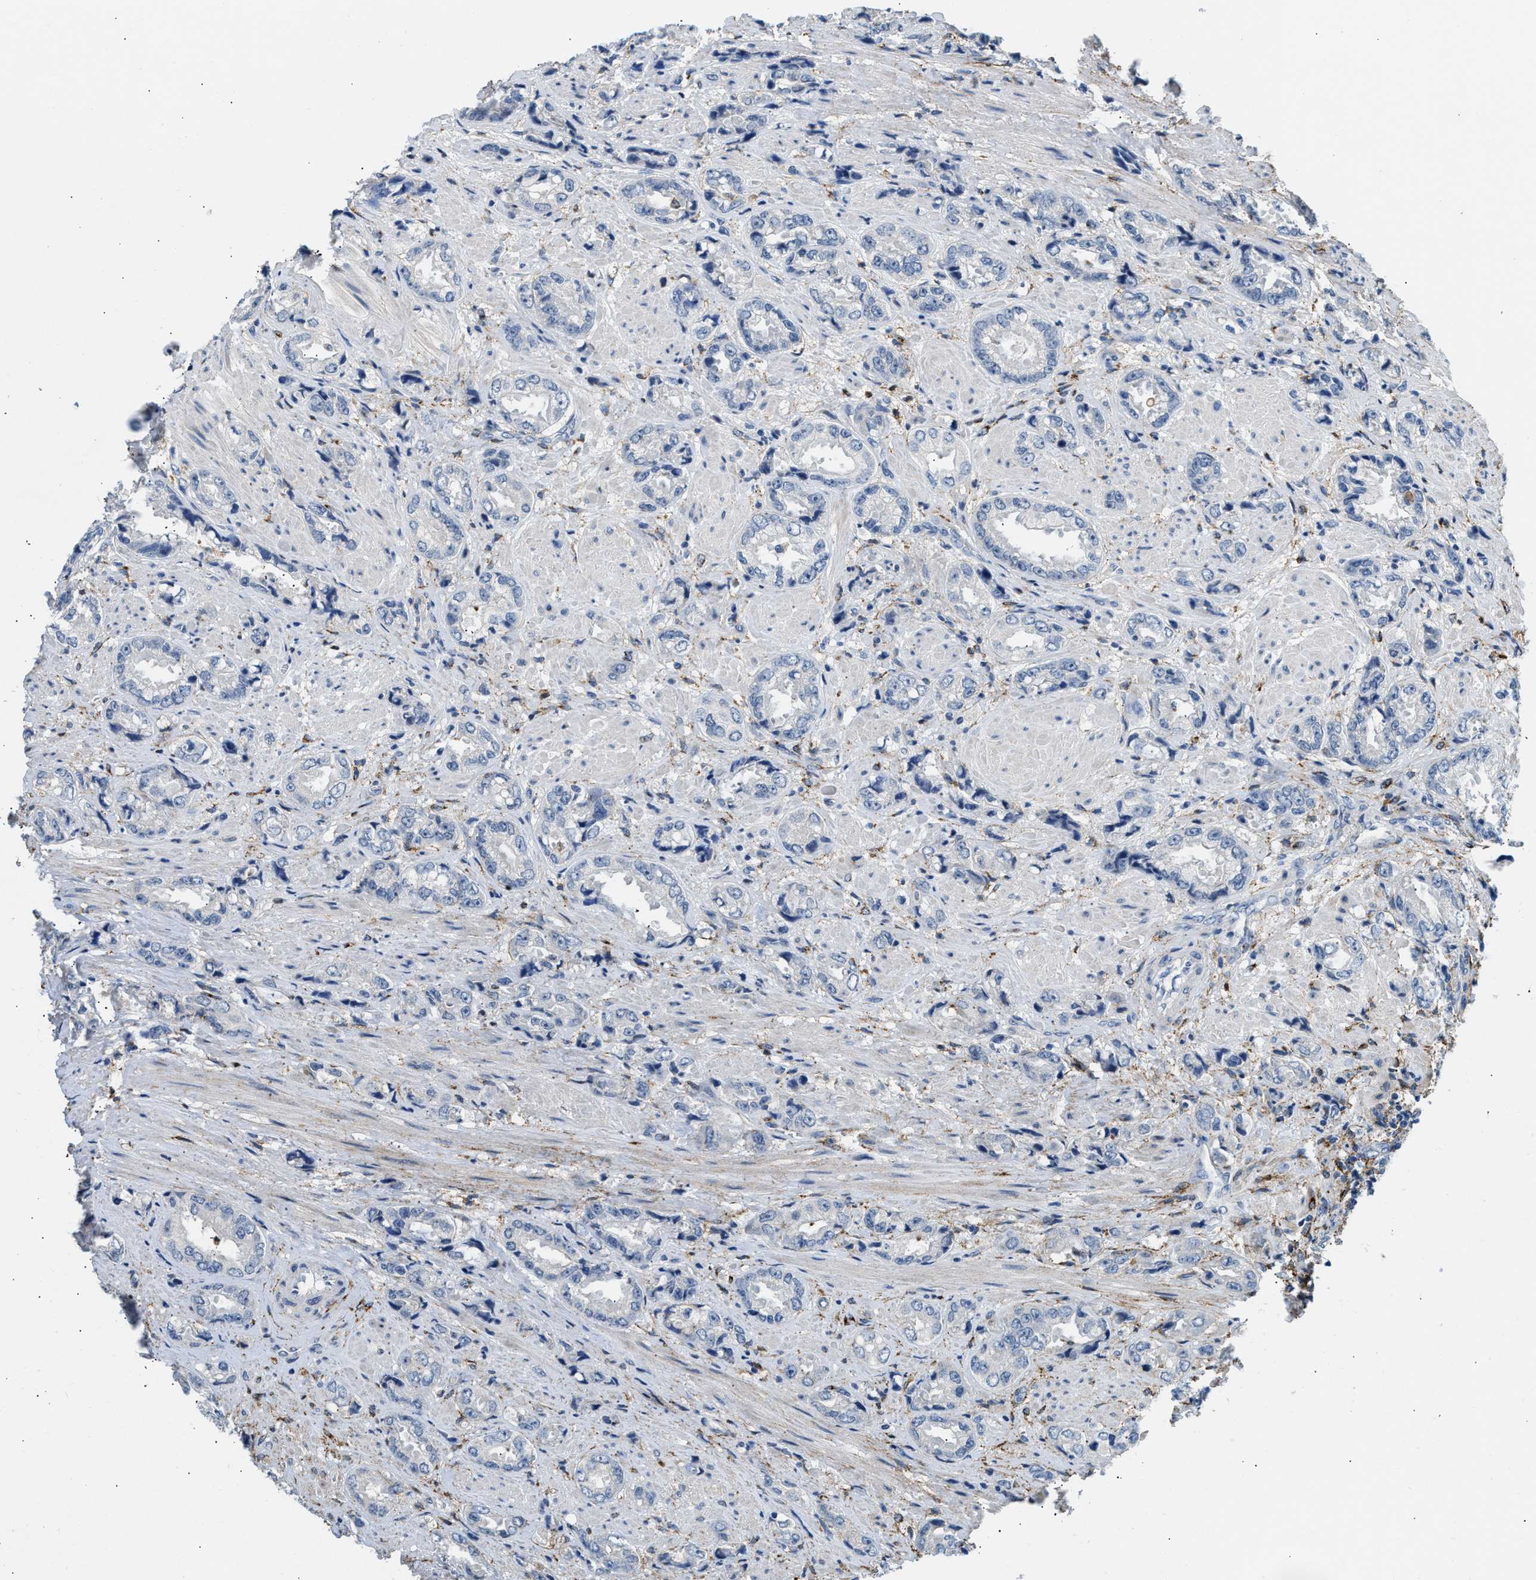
{"staining": {"intensity": "negative", "quantity": "none", "location": "none"}, "tissue": "prostate cancer", "cell_type": "Tumor cells", "image_type": "cancer", "snomed": [{"axis": "morphology", "description": "Adenocarcinoma, High grade"}, {"axis": "topography", "description": "Prostate"}], "caption": "Immunohistochemistry (IHC) histopathology image of human adenocarcinoma (high-grade) (prostate) stained for a protein (brown), which exhibits no staining in tumor cells.", "gene": "LRP1", "patient": {"sex": "male", "age": 61}}